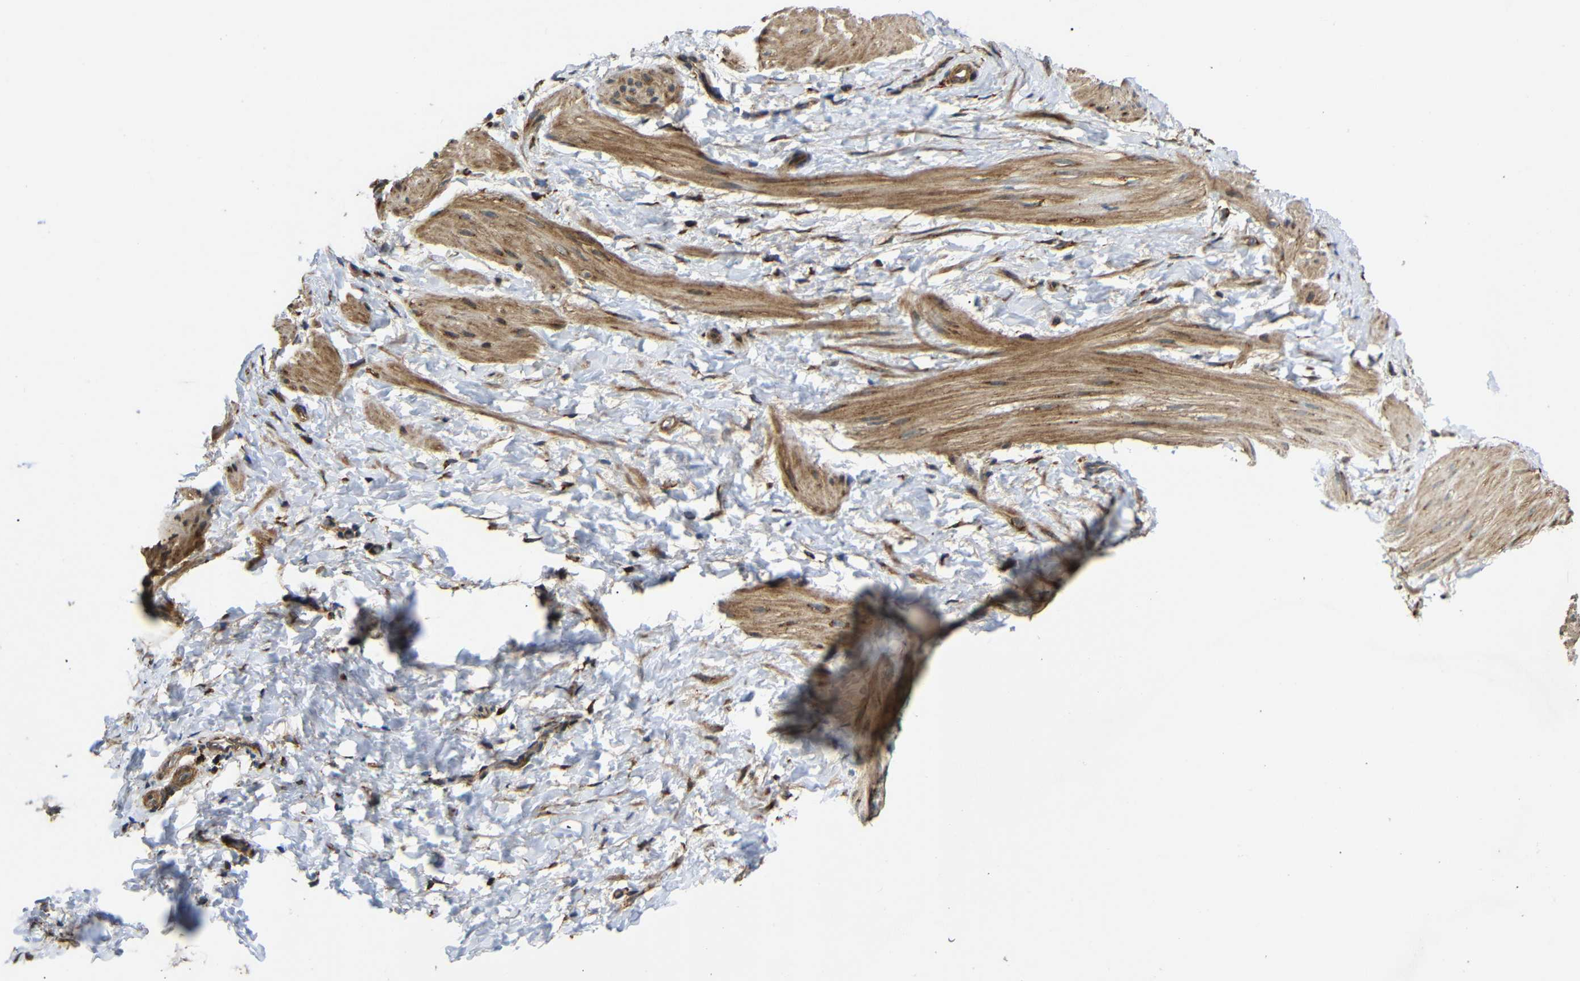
{"staining": {"intensity": "moderate", "quantity": ">75%", "location": "cytoplasmic/membranous"}, "tissue": "smooth muscle", "cell_type": "Smooth muscle cells", "image_type": "normal", "snomed": [{"axis": "morphology", "description": "Normal tissue, NOS"}, {"axis": "topography", "description": "Smooth muscle"}], "caption": "IHC of unremarkable smooth muscle reveals medium levels of moderate cytoplasmic/membranous positivity in about >75% of smooth muscle cells.", "gene": "KANK4", "patient": {"sex": "male", "age": 16}}